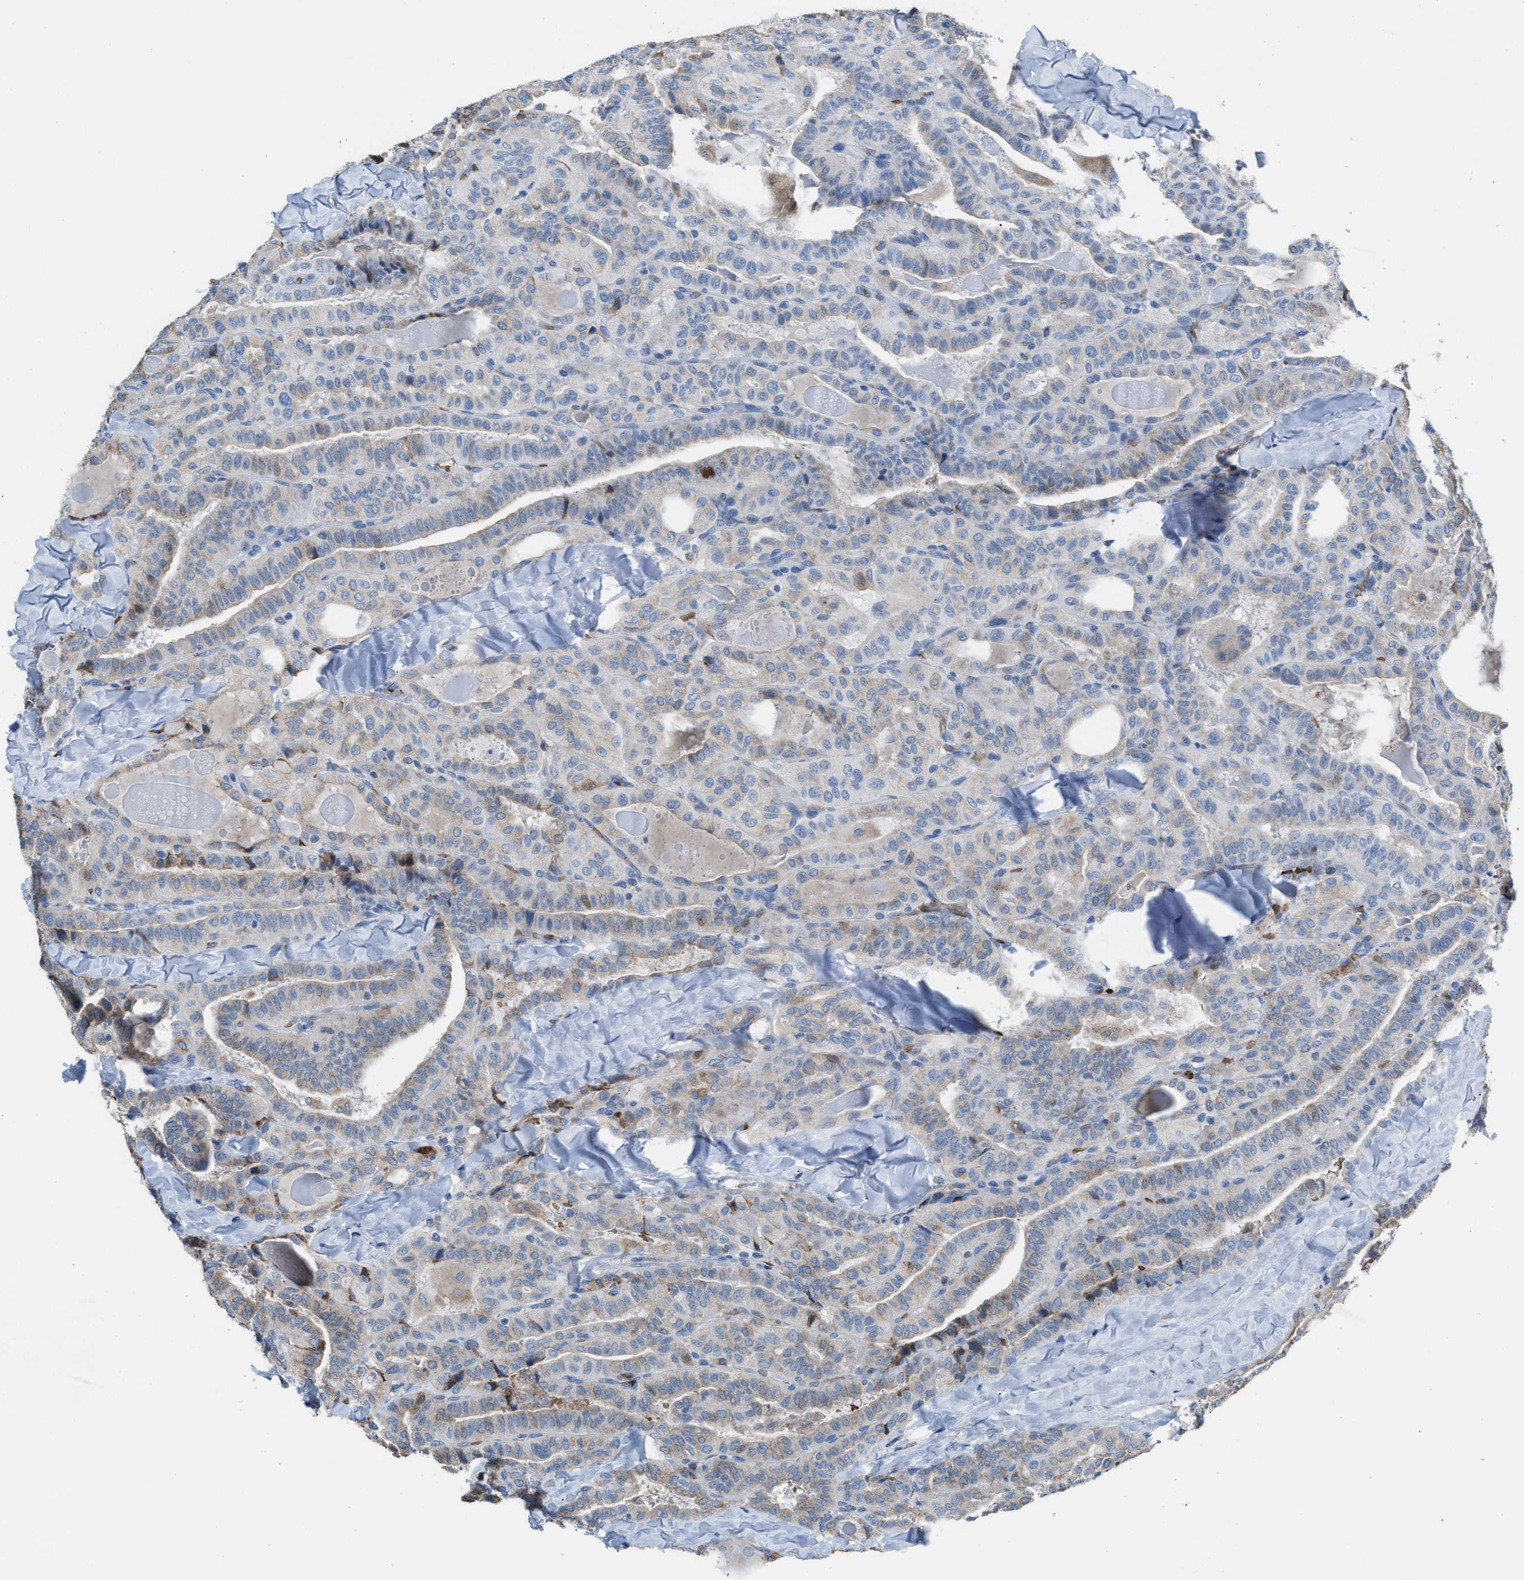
{"staining": {"intensity": "weak", "quantity": "<25%", "location": "cytoplasmic/membranous"}, "tissue": "thyroid cancer", "cell_type": "Tumor cells", "image_type": "cancer", "snomed": [{"axis": "morphology", "description": "Papillary adenocarcinoma, NOS"}, {"axis": "topography", "description": "Thyroid gland"}], "caption": "DAB immunohistochemical staining of thyroid cancer (papillary adenocarcinoma) displays no significant expression in tumor cells. Brightfield microscopy of immunohistochemistry stained with DAB (3,3'-diaminobenzidine) (brown) and hematoxylin (blue), captured at high magnification.", "gene": "CA3", "patient": {"sex": "male", "age": 77}}